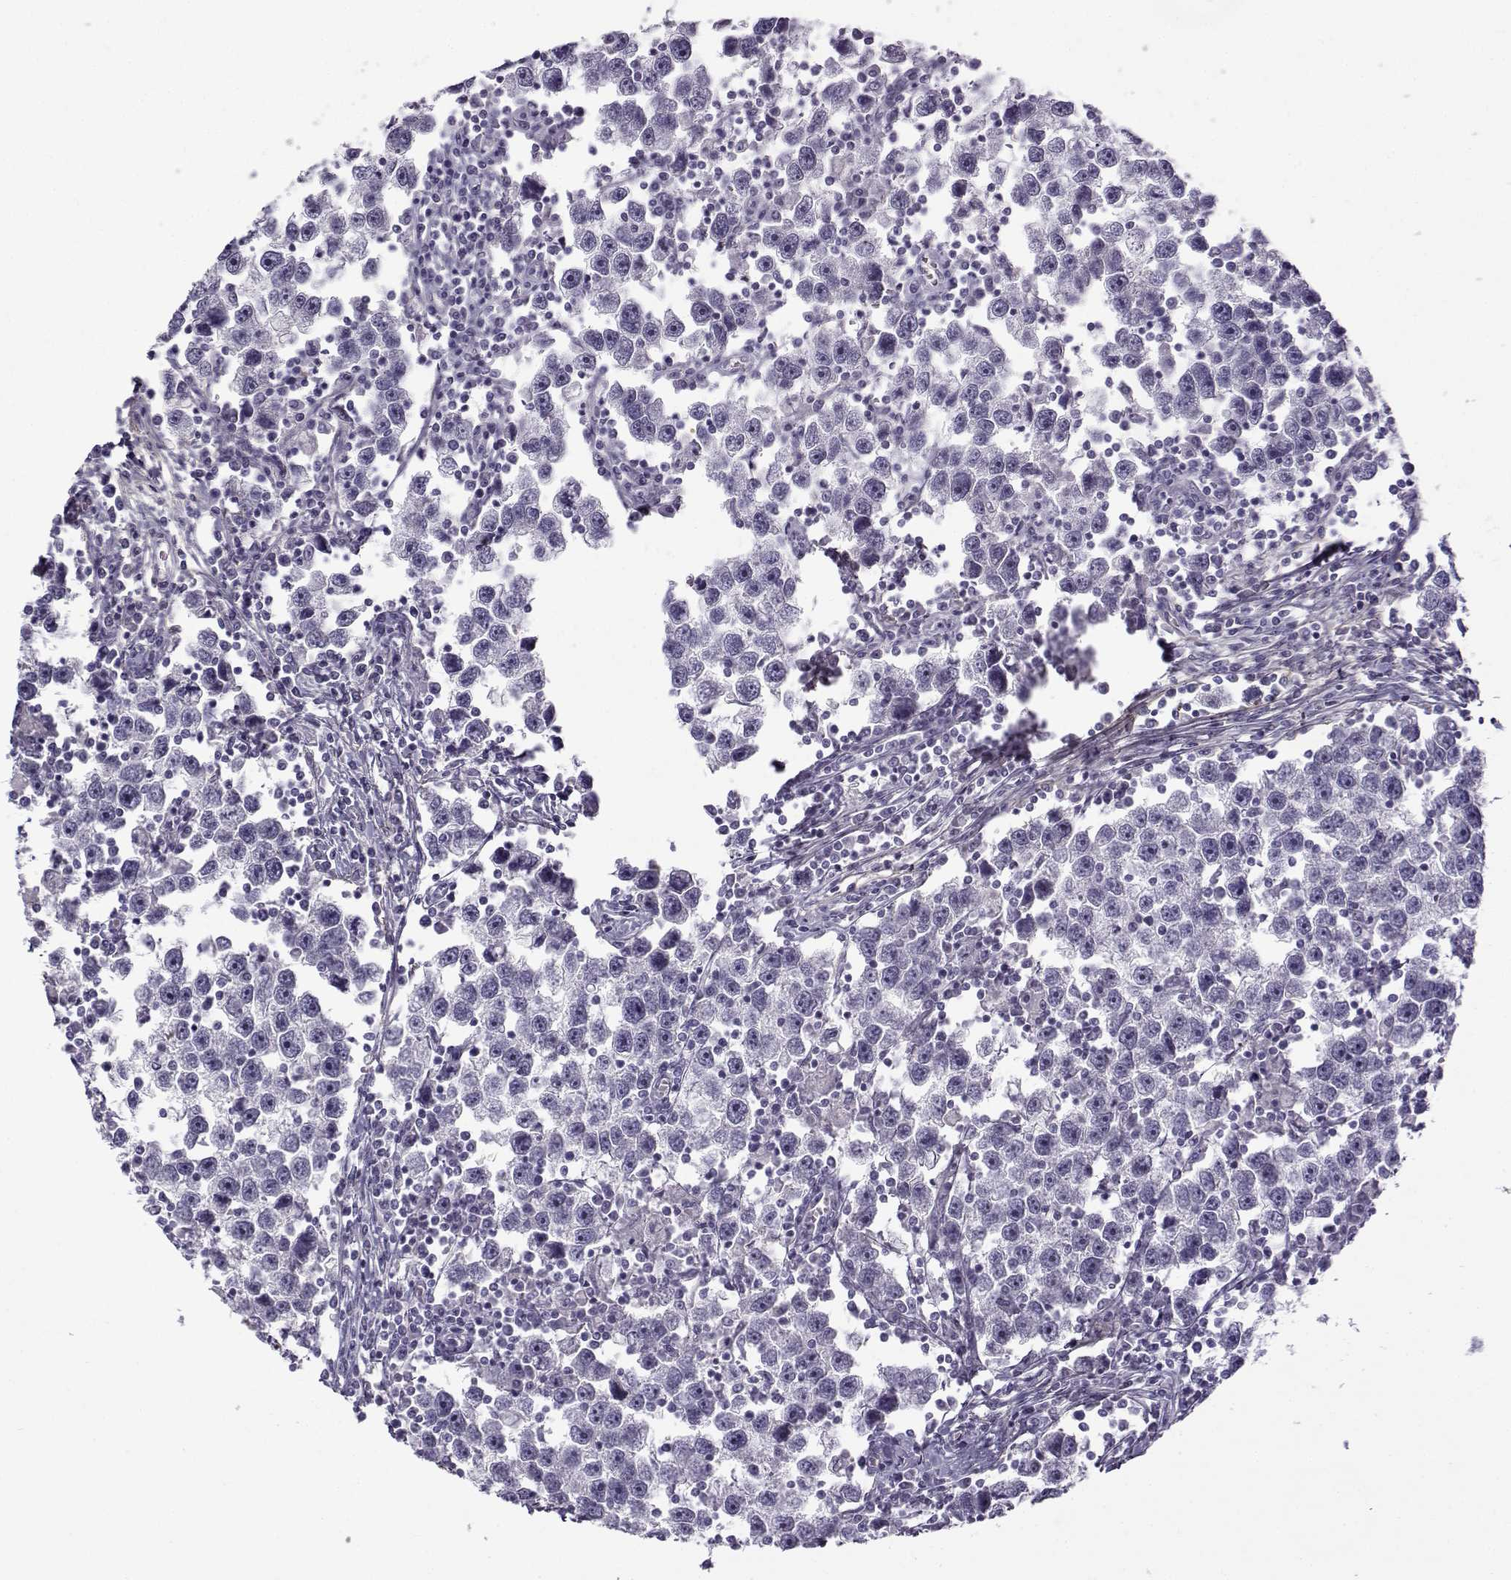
{"staining": {"intensity": "negative", "quantity": "none", "location": "none"}, "tissue": "testis cancer", "cell_type": "Tumor cells", "image_type": "cancer", "snomed": [{"axis": "morphology", "description": "Seminoma, NOS"}, {"axis": "topography", "description": "Testis"}], "caption": "Micrograph shows no protein staining in tumor cells of seminoma (testis) tissue.", "gene": "GTSF1L", "patient": {"sex": "male", "age": 30}}